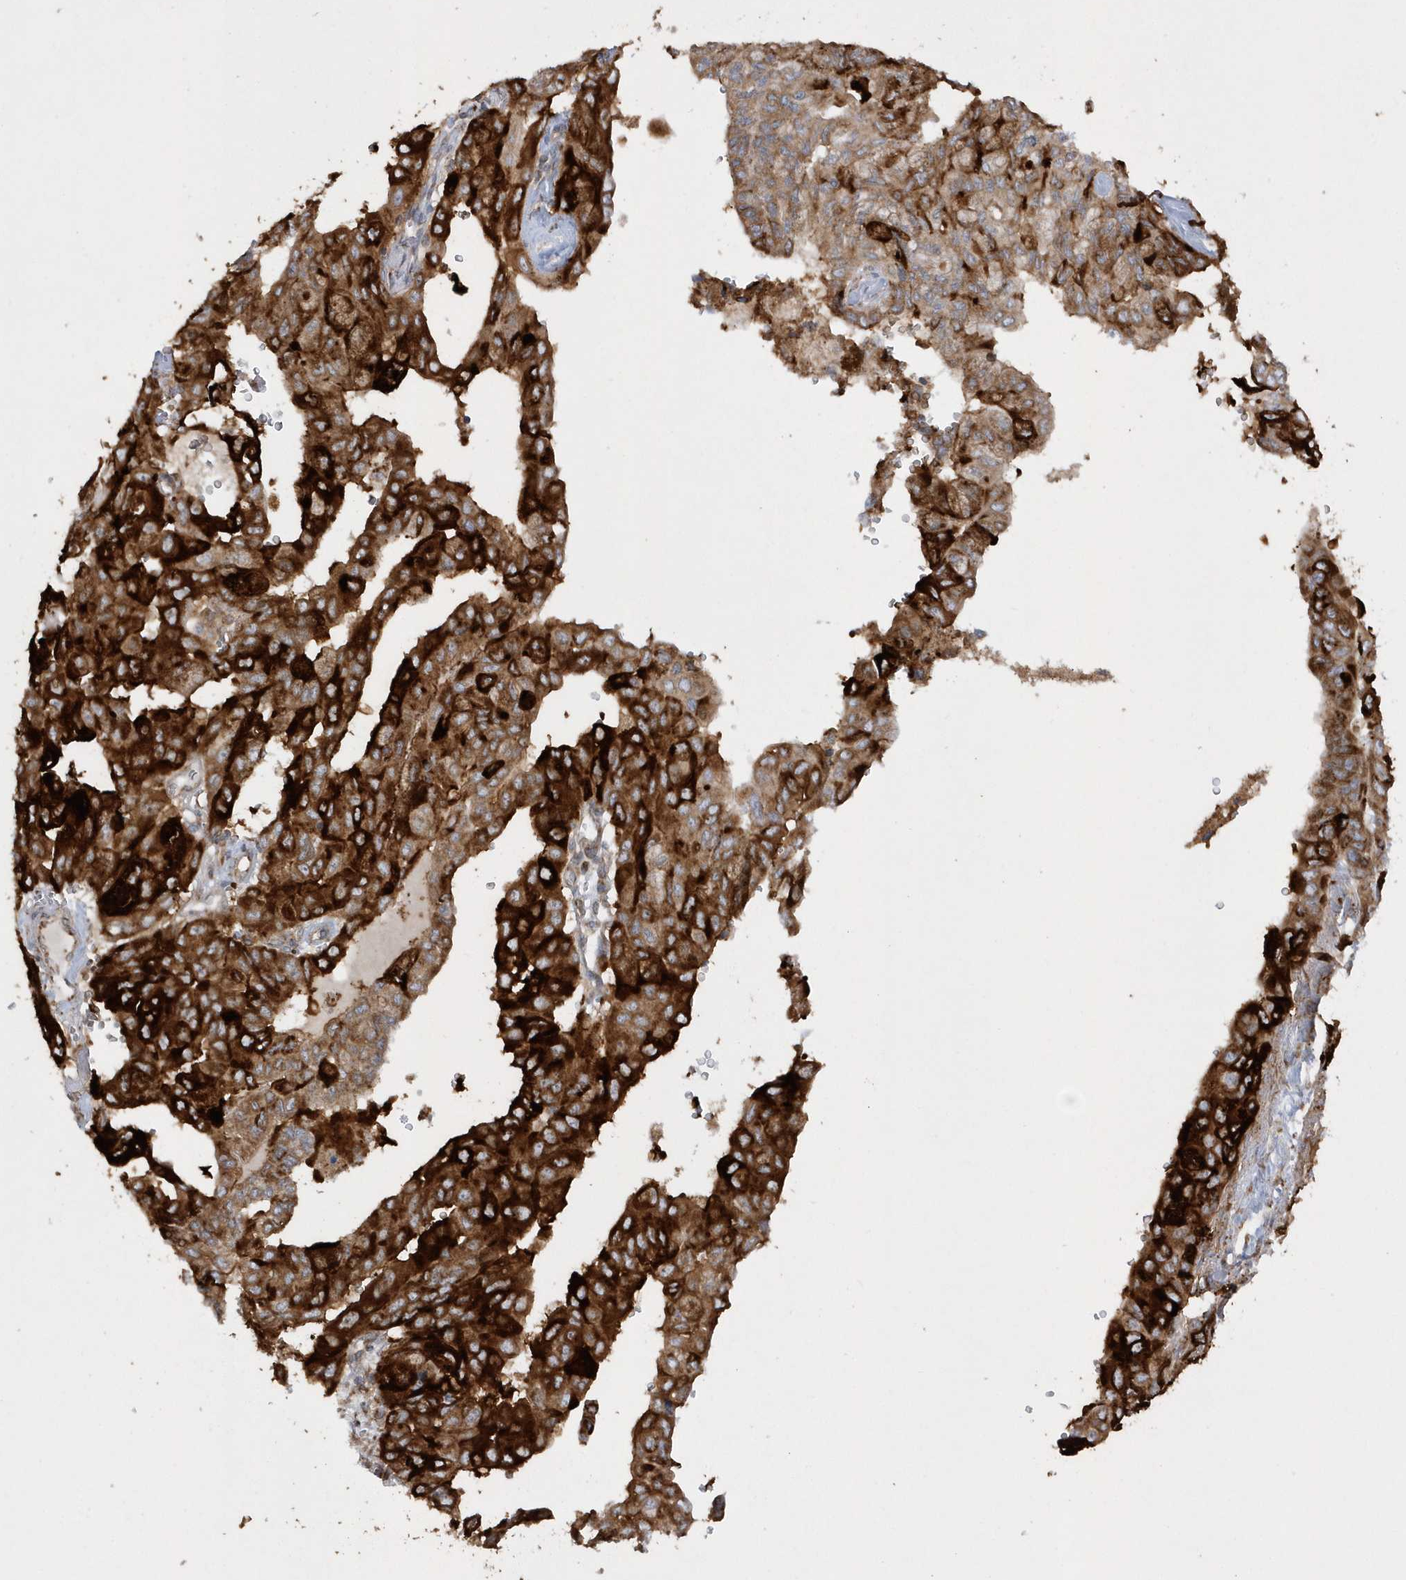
{"staining": {"intensity": "strong", "quantity": ">75%", "location": "cytoplasmic/membranous"}, "tissue": "pancreatic cancer", "cell_type": "Tumor cells", "image_type": "cancer", "snomed": [{"axis": "morphology", "description": "Adenocarcinoma, NOS"}, {"axis": "topography", "description": "Pancreas"}], "caption": "This is a histology image of IHC staining of pancreatic cancer, which shows strong positivity in the cytoplasmic/membranous of tumor cells.", "gene": "SH3BP2", "patient": {"sex": "male", "age": 51}}